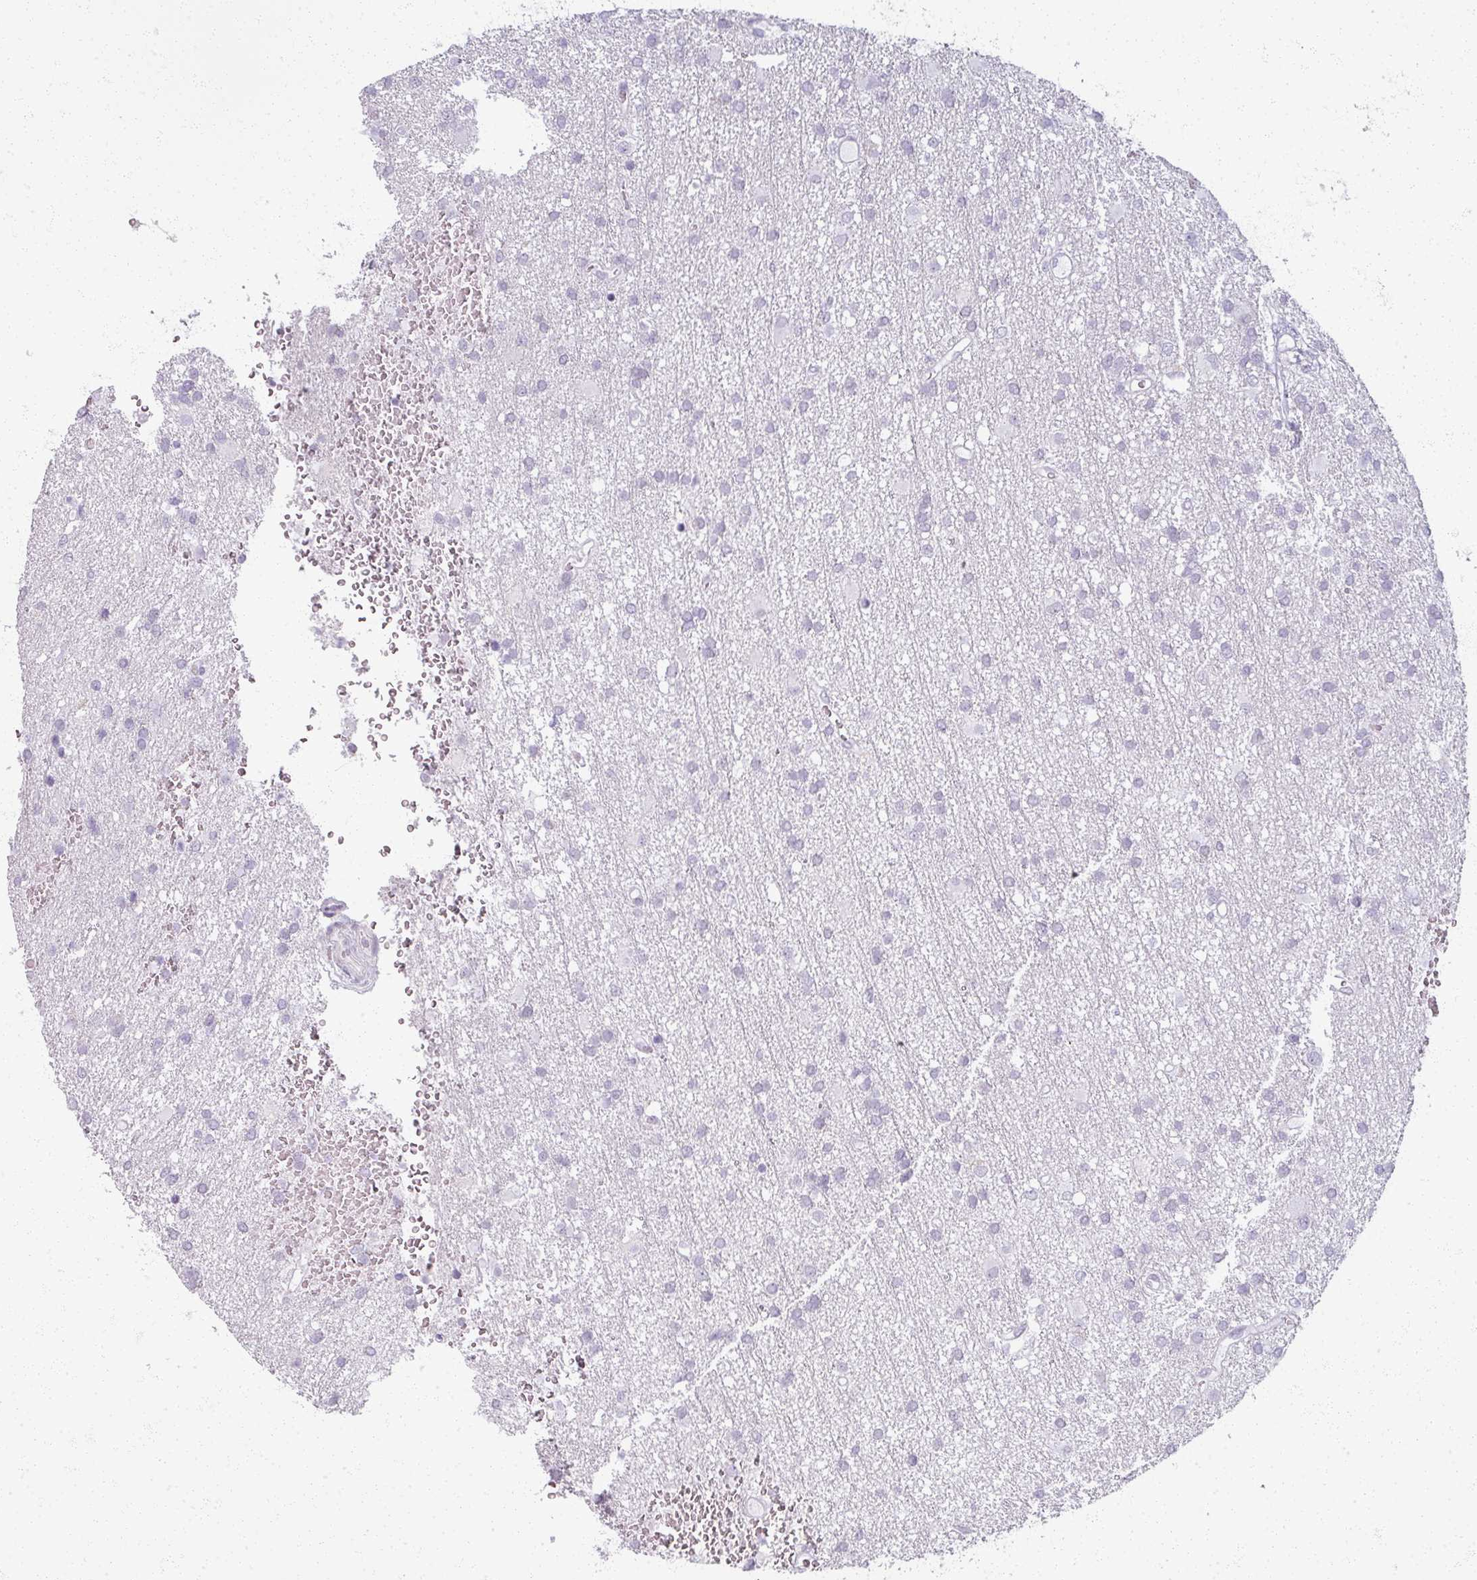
{"staining": {"intensity": "negative", "quantity": "none", "location": "none"}, "tissue": "glioma", "cell_type": "Tumor cells", "image_type": "cancer", "snomed": [{"axis": "morphology", "description": "Glioma, malignant, High grade"}, {"axis": "topography", "description": "Brain"}], "caption": "The photomicrograph demonstrates no significant expression in tumor cells of glioma.", "gene": "RFPL2", "patient": {"sex": "female", "age": 74}}